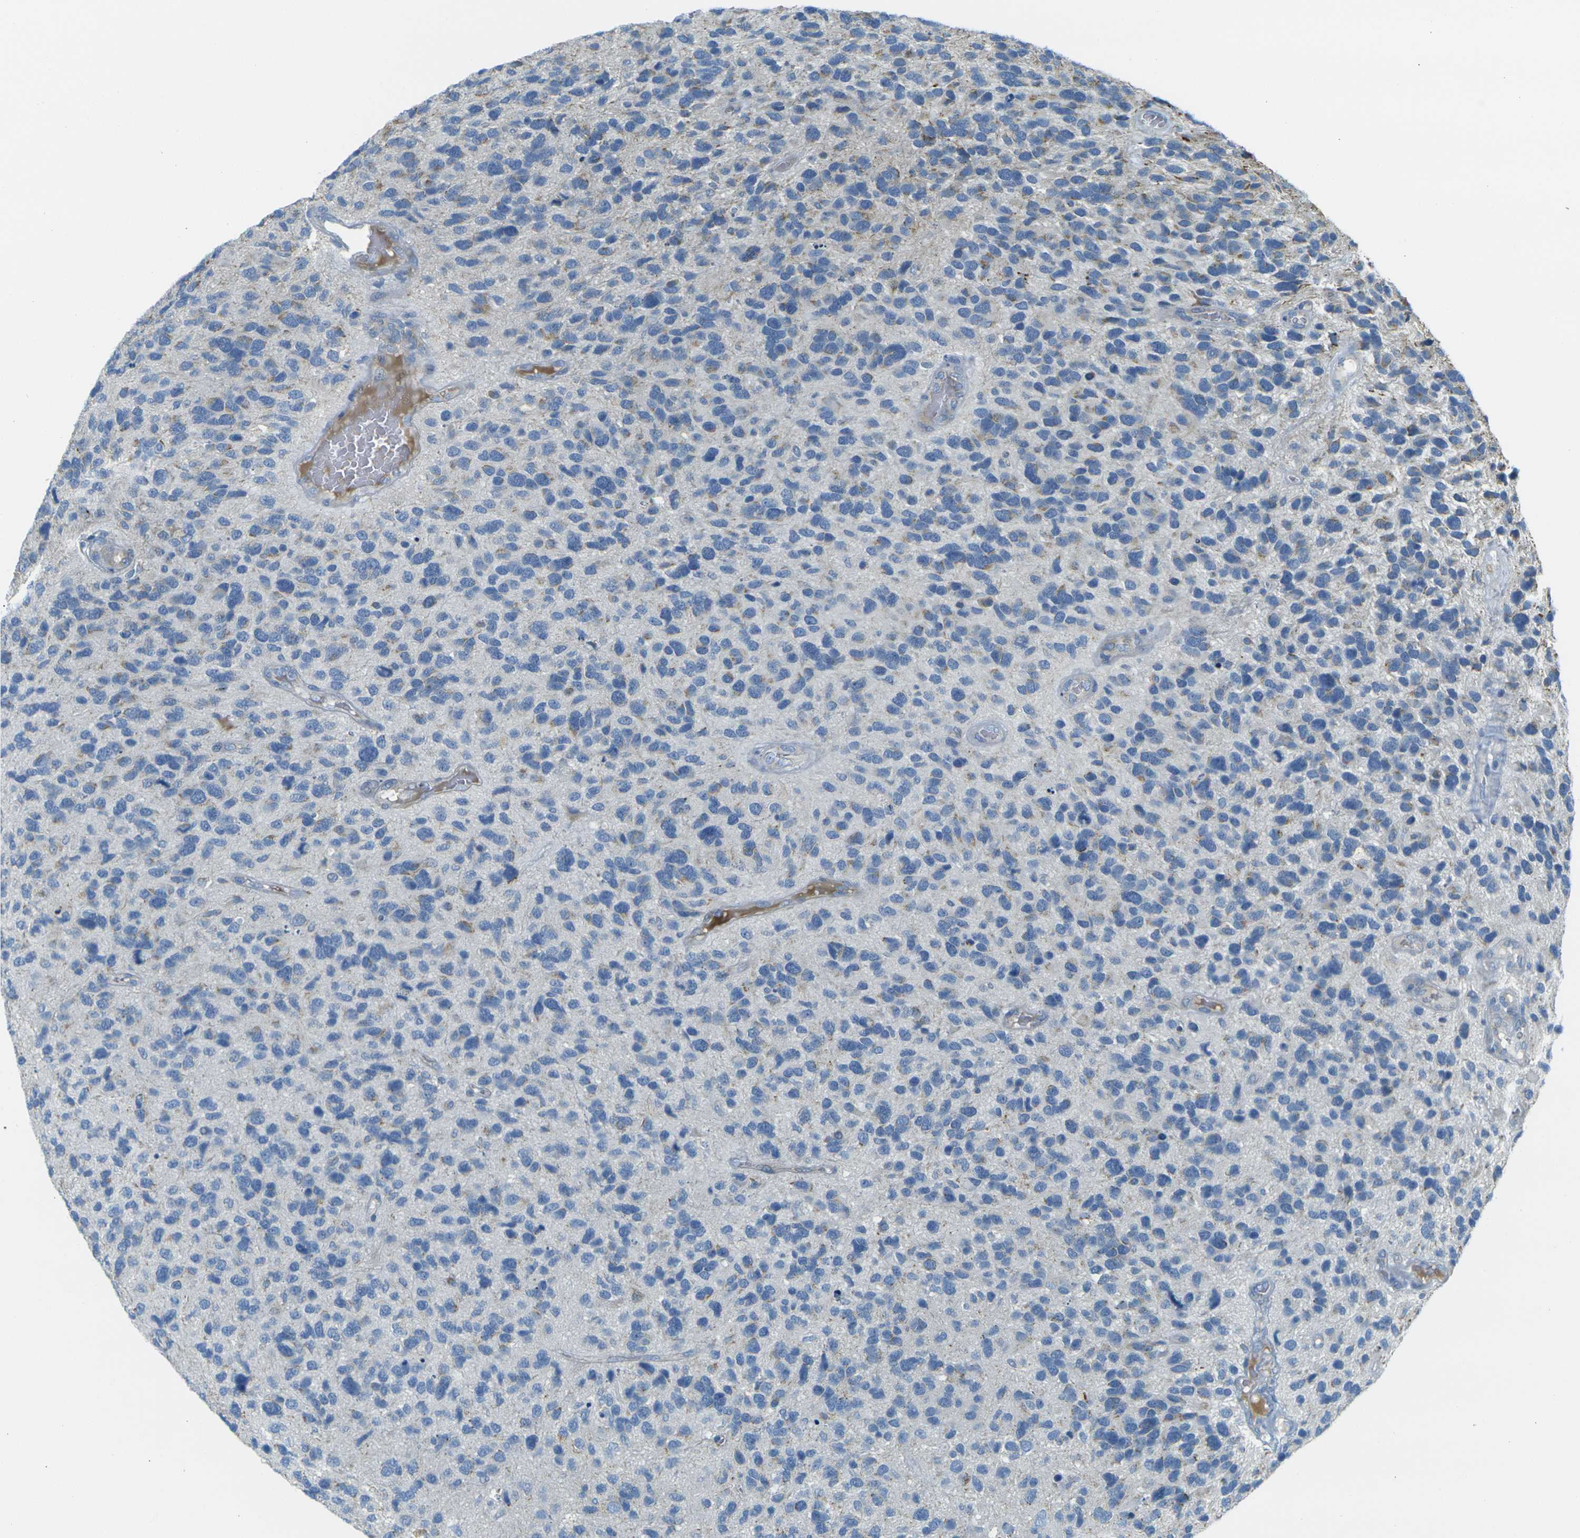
{"staining": {"intensity": "weak", "quantity": "<25%", "location": "cytoplasmic/membranous"}, "tissue": "glioma", "cell_type": "Tumor cells", "image_type": "cancer", "snomed": [{"axis": "morphology", "description": "Glioma, malignant, High grade"}, {"axis": "topography", "description": "Brain"}], "caption": "Immunohistochemistry photomicrograph of neoplastic tissue: malignant glioma (high-grade) stained with DAB exhibits no significant protein positivity in tumor cells. The staining is performed using DAB brown chromogen with nuclei counter-stained in using hematoxylin.", "gene": "PARD6B", "patient": {"sex": "female", "age": 58}}